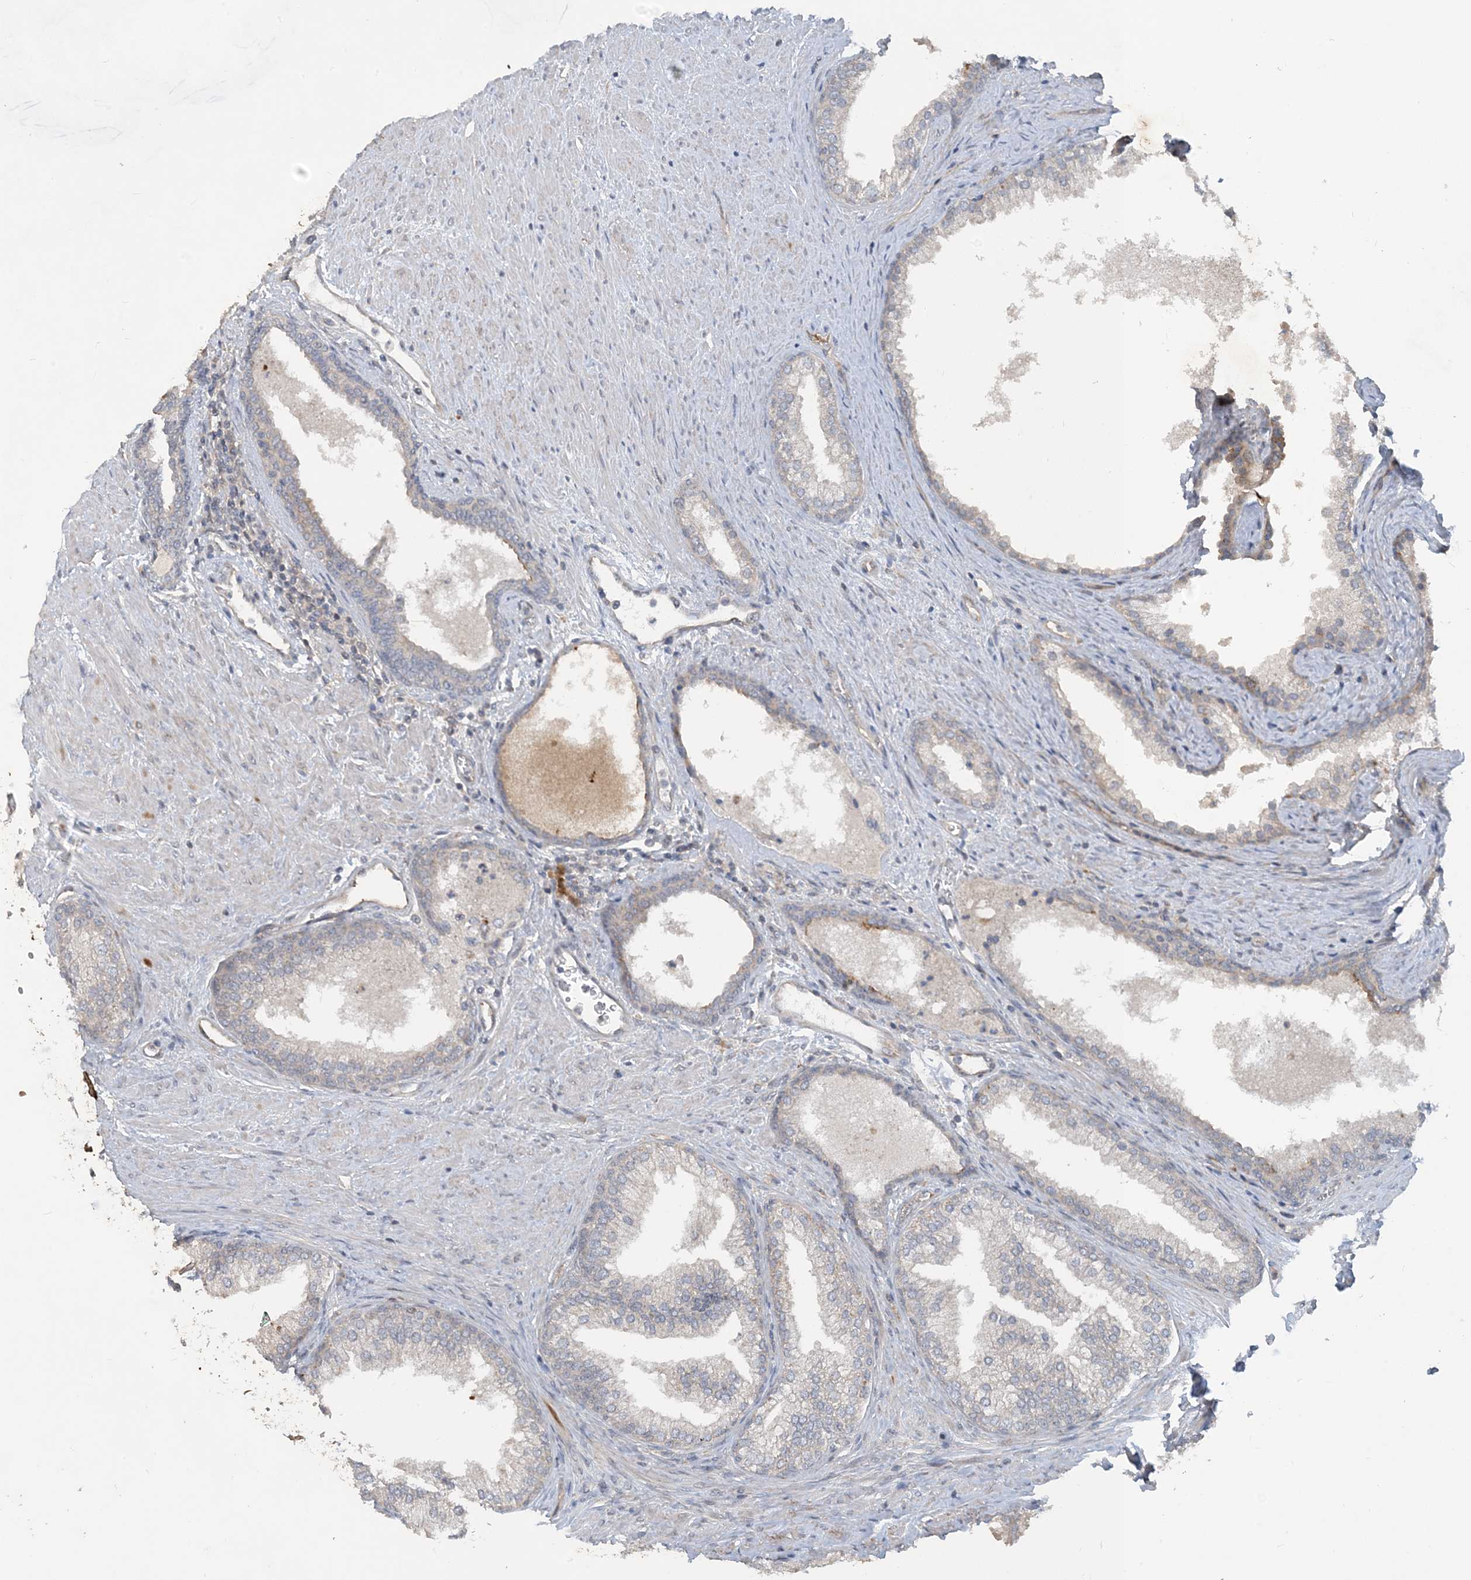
{"staining": {"intensity": "negative", "quantity": "none", "location": "none"}, "tissue": "prostate", "cell_type": "Glandular cells", "image_type": "normal", "snomed": [{"axis": "morphology", "description": "Normal tissue, NOS"}, {"axis": "topography", "description": "Prostate"}], "caption": "The photomicrograph exhibits no staining of glandular cells in benign prostate. The staining is performed using DAB brown chromogen with nuclei counter-stained in using hematoxylin.", "gene": "CDS1", "patient": {"sex": "male", "age": 76}}